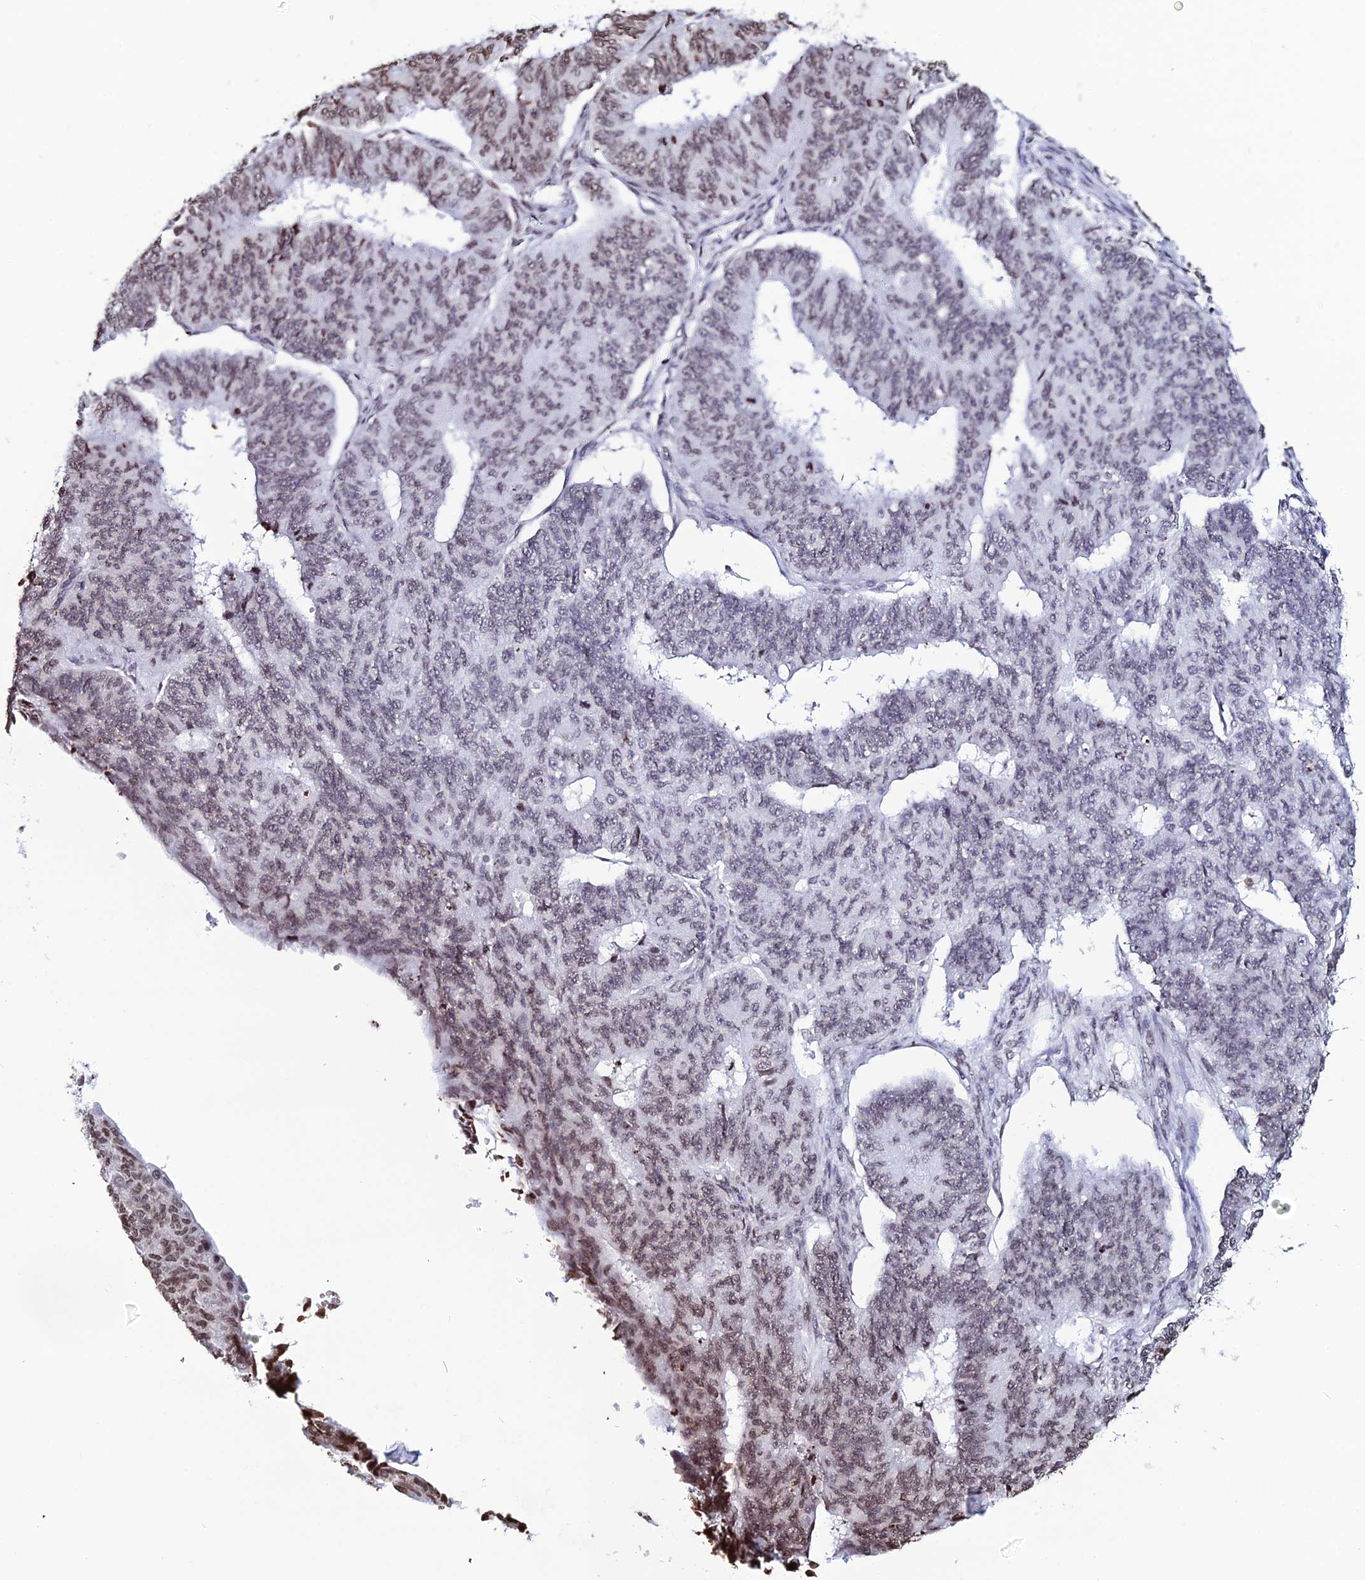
{"staining": {"intensity": "moderate", "quantity": ">75%", "location": "nuclear"}, "tissue": "endometrial cancer", "cell_type": "Tumor cells", "image_type": "cancer", "snomed": [{"axis": "morphology", "description": "Adenocarcinoma, NOS"}, {"axis": "topography", "description": "Endometrium"}], "caption": "This is a micrograph of IHC staining of endometrial cancer (adenocarcinoma), which shows moderate expression in the nuclear of tumor cells.", "gene": "MACROH2A2", "patient": {"sex": "female", "age": 32}}